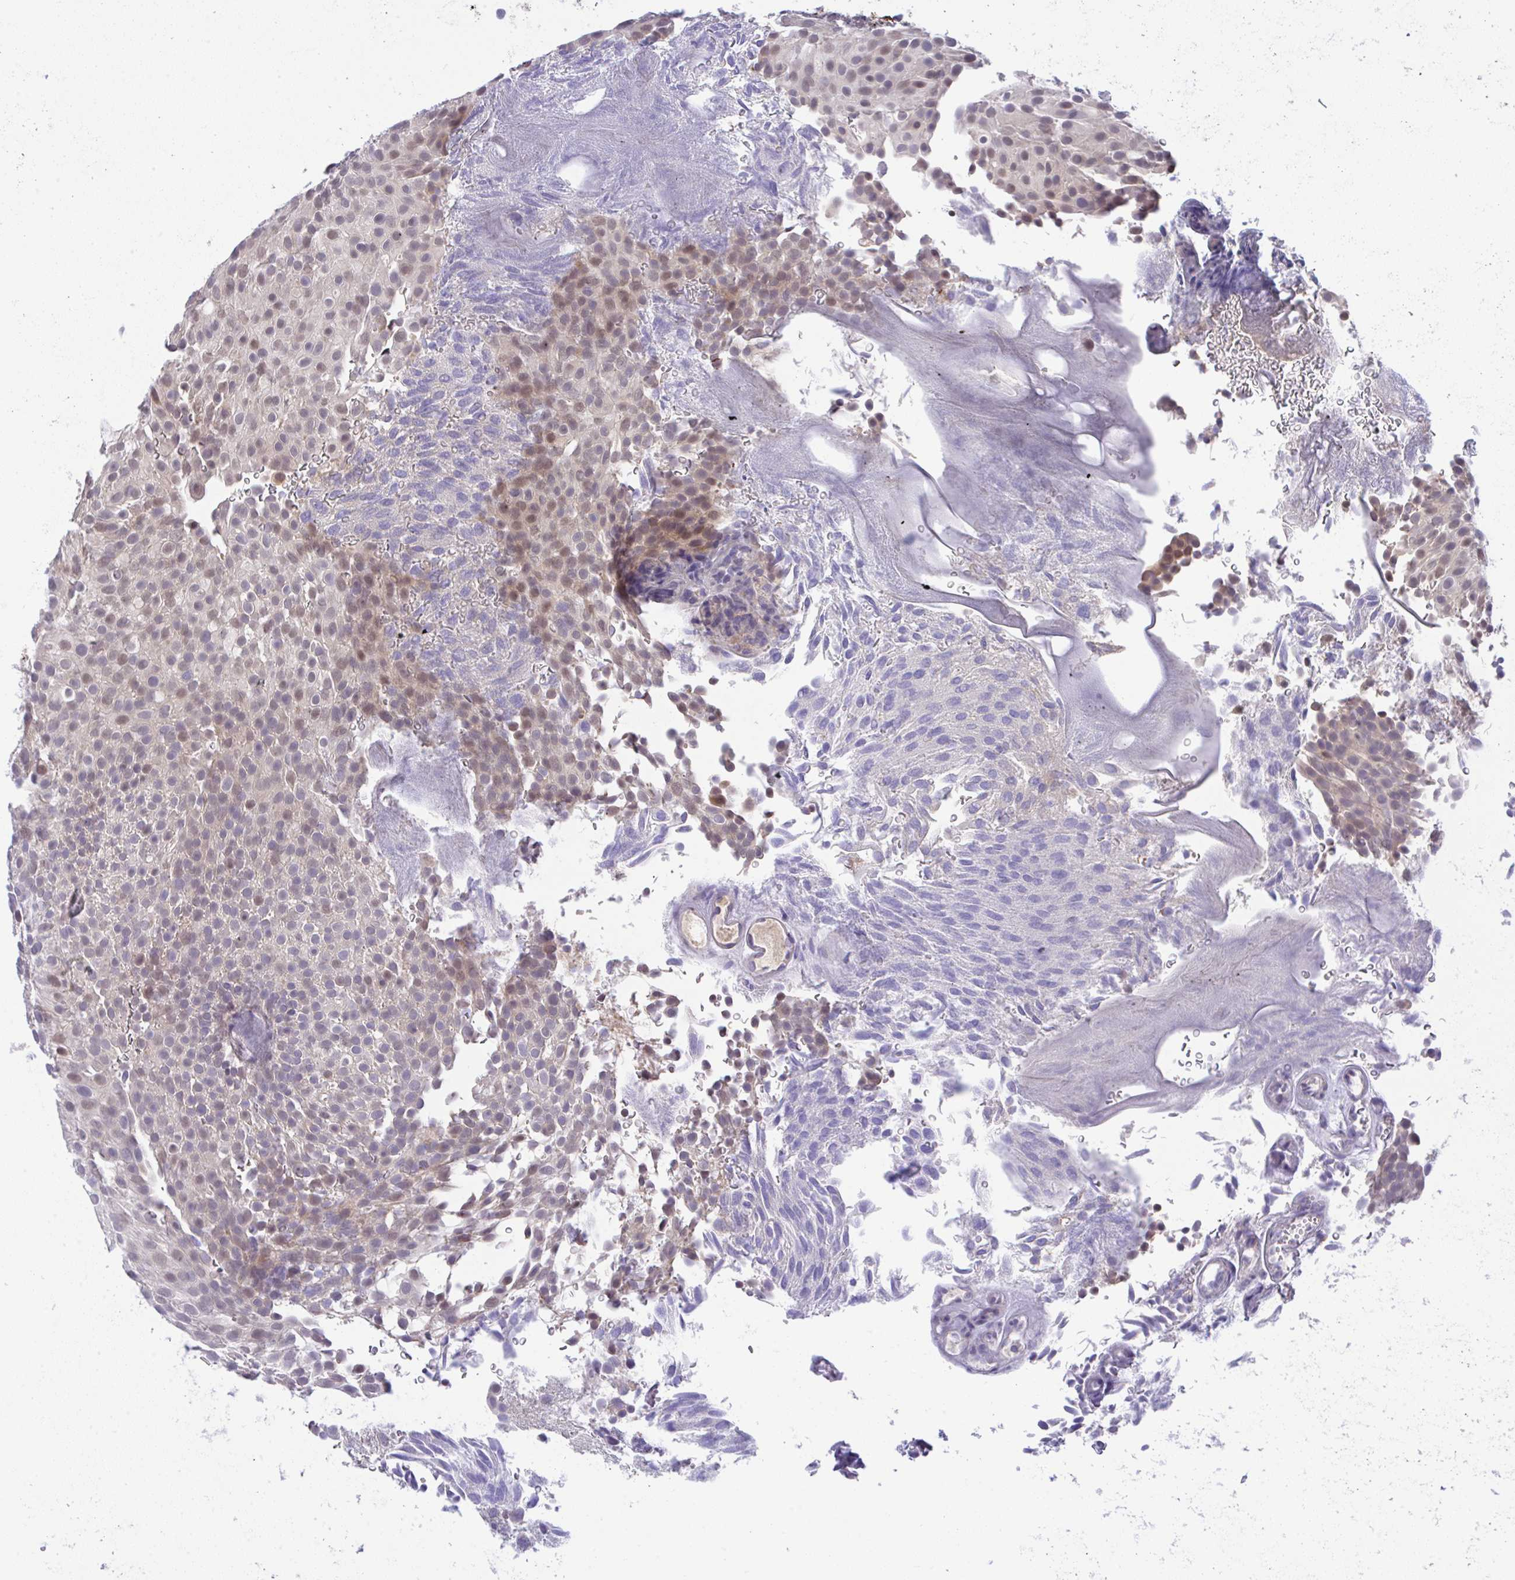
{"staining": {"intensity": "moderate", "quantity": "<25%", "location": "nuclear"}, "tissue": "urothelial cancer", "cell_type": "Tumor cells", "image_type": "cancer", "snomed": [{"axis": "morphology", "description": "Urothelial carcinoma, Low grade"}, {"axis": "topography", "description": "Urinary bladder"}], "caption": "The photomicrograph shows staining of urothelial cancer, revealing moderate nuclear protein expression (brown color) within tumor cells. (Stains: DAB (3,3'-diaminobenzidine) in brown, nuclei in blue, Microscopy: brightfield microscopy at high magnification).", "gene": "C9orf64", "patient": {"sex": "male", "age": 78}}